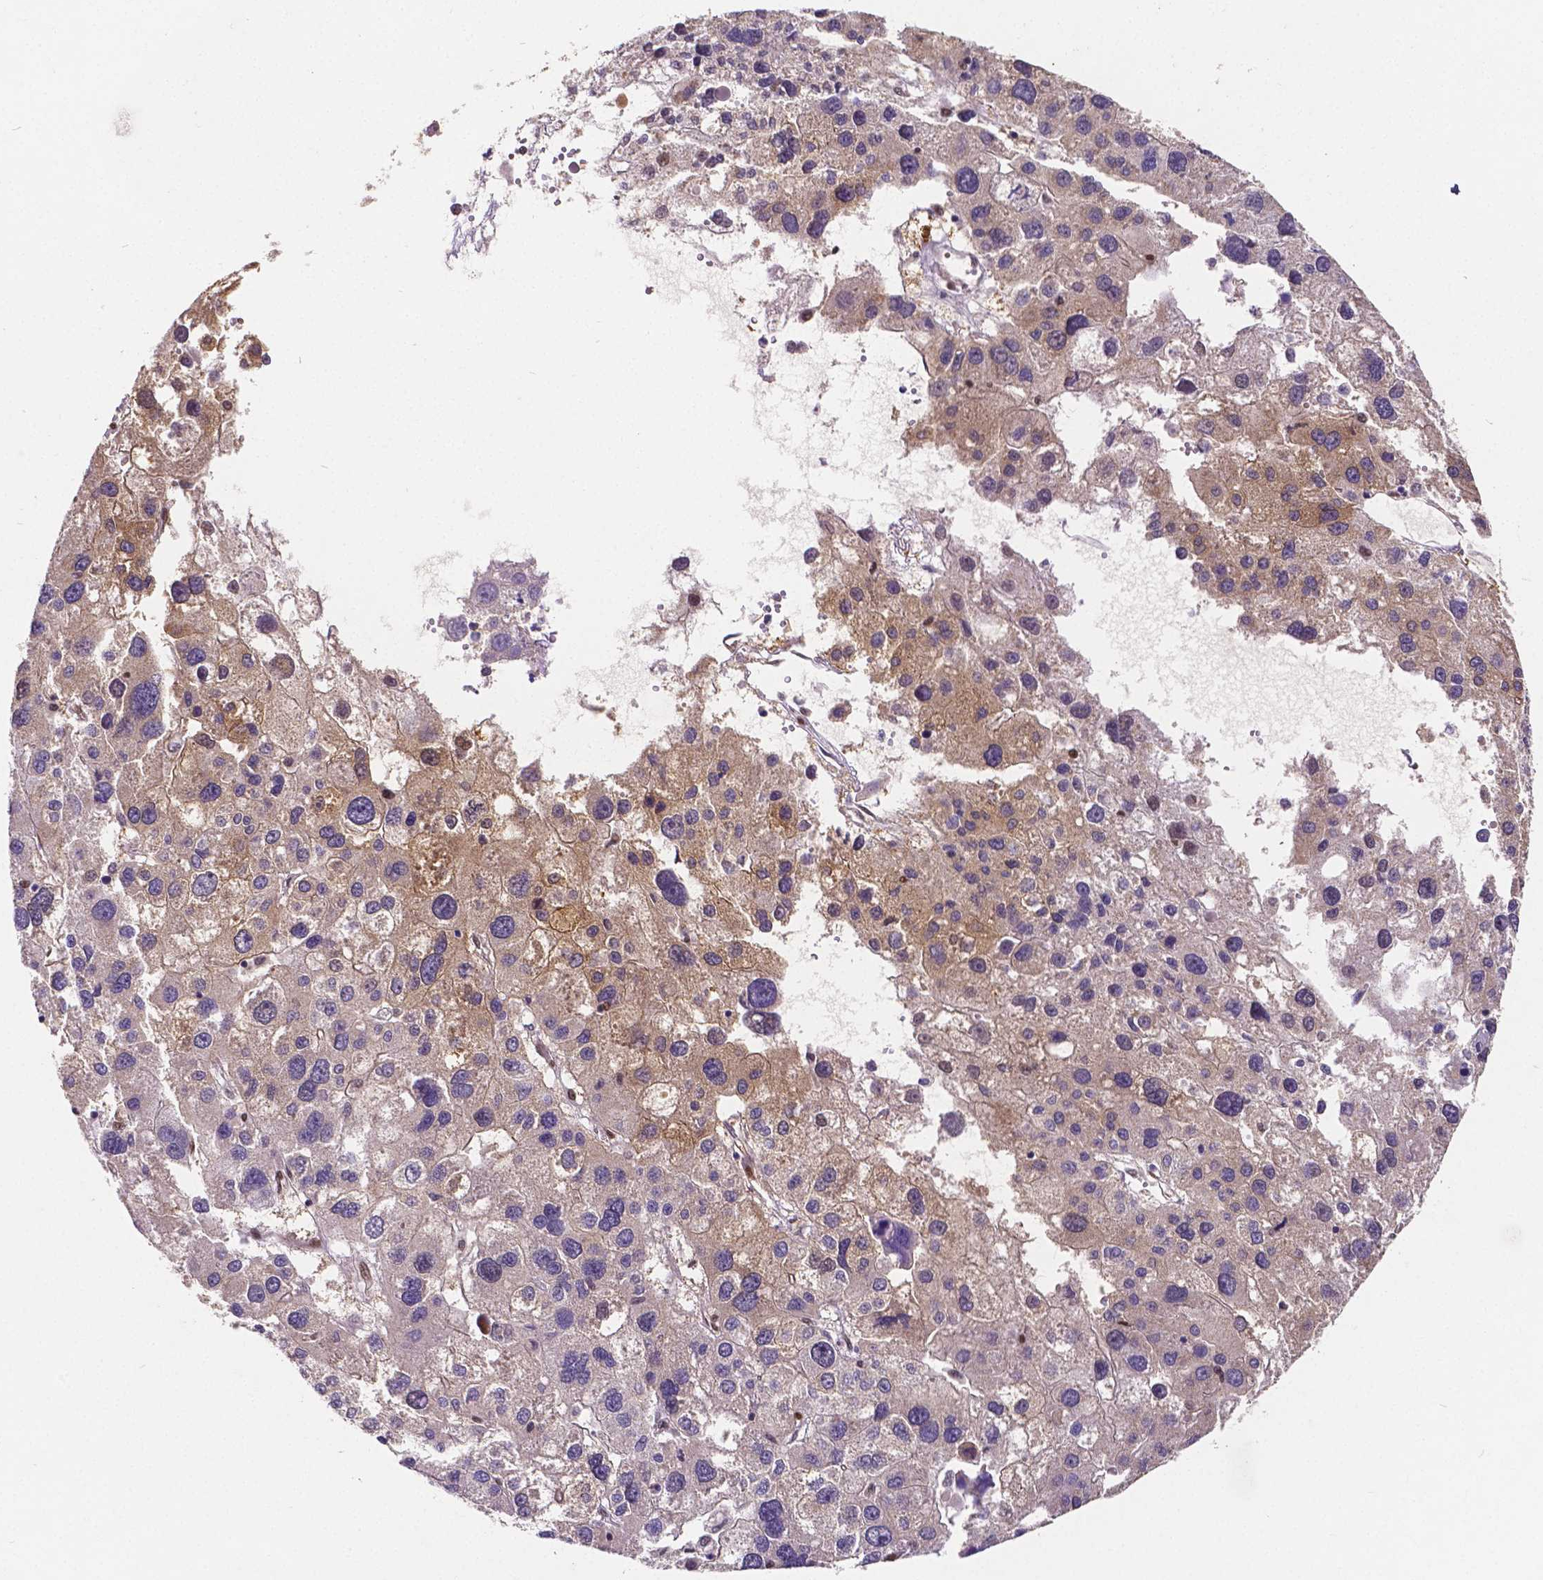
{"staining": {"intensity": "weak", "quantity": "<25%", "location": "cytoplasmic/membranous"}, "tissue": "liver cancer", "cell_type": "Tumor cells", "image_type": "cancer", "snomed": [{"axis": "morphology", "description": "Carcinoma, Hepatocellular, NOS"}, {"axis": "topography", "description": "Liver"}], "caption": "This micrograph is of hepatocellular carcinoma (liver) stained with IHC to label a protein in brown with the nuclei are counter-stained blue. There is no staining in tumor cells. The staining was performed using DAB (3,3'-diaminobenzidine) to visualize the protein expression in brown, while the nuclei were stained in blue with hematoxylin (Magnification: 20x).", "gene": "MEF2C", "patient": {"sex": "male", "age": 73}}